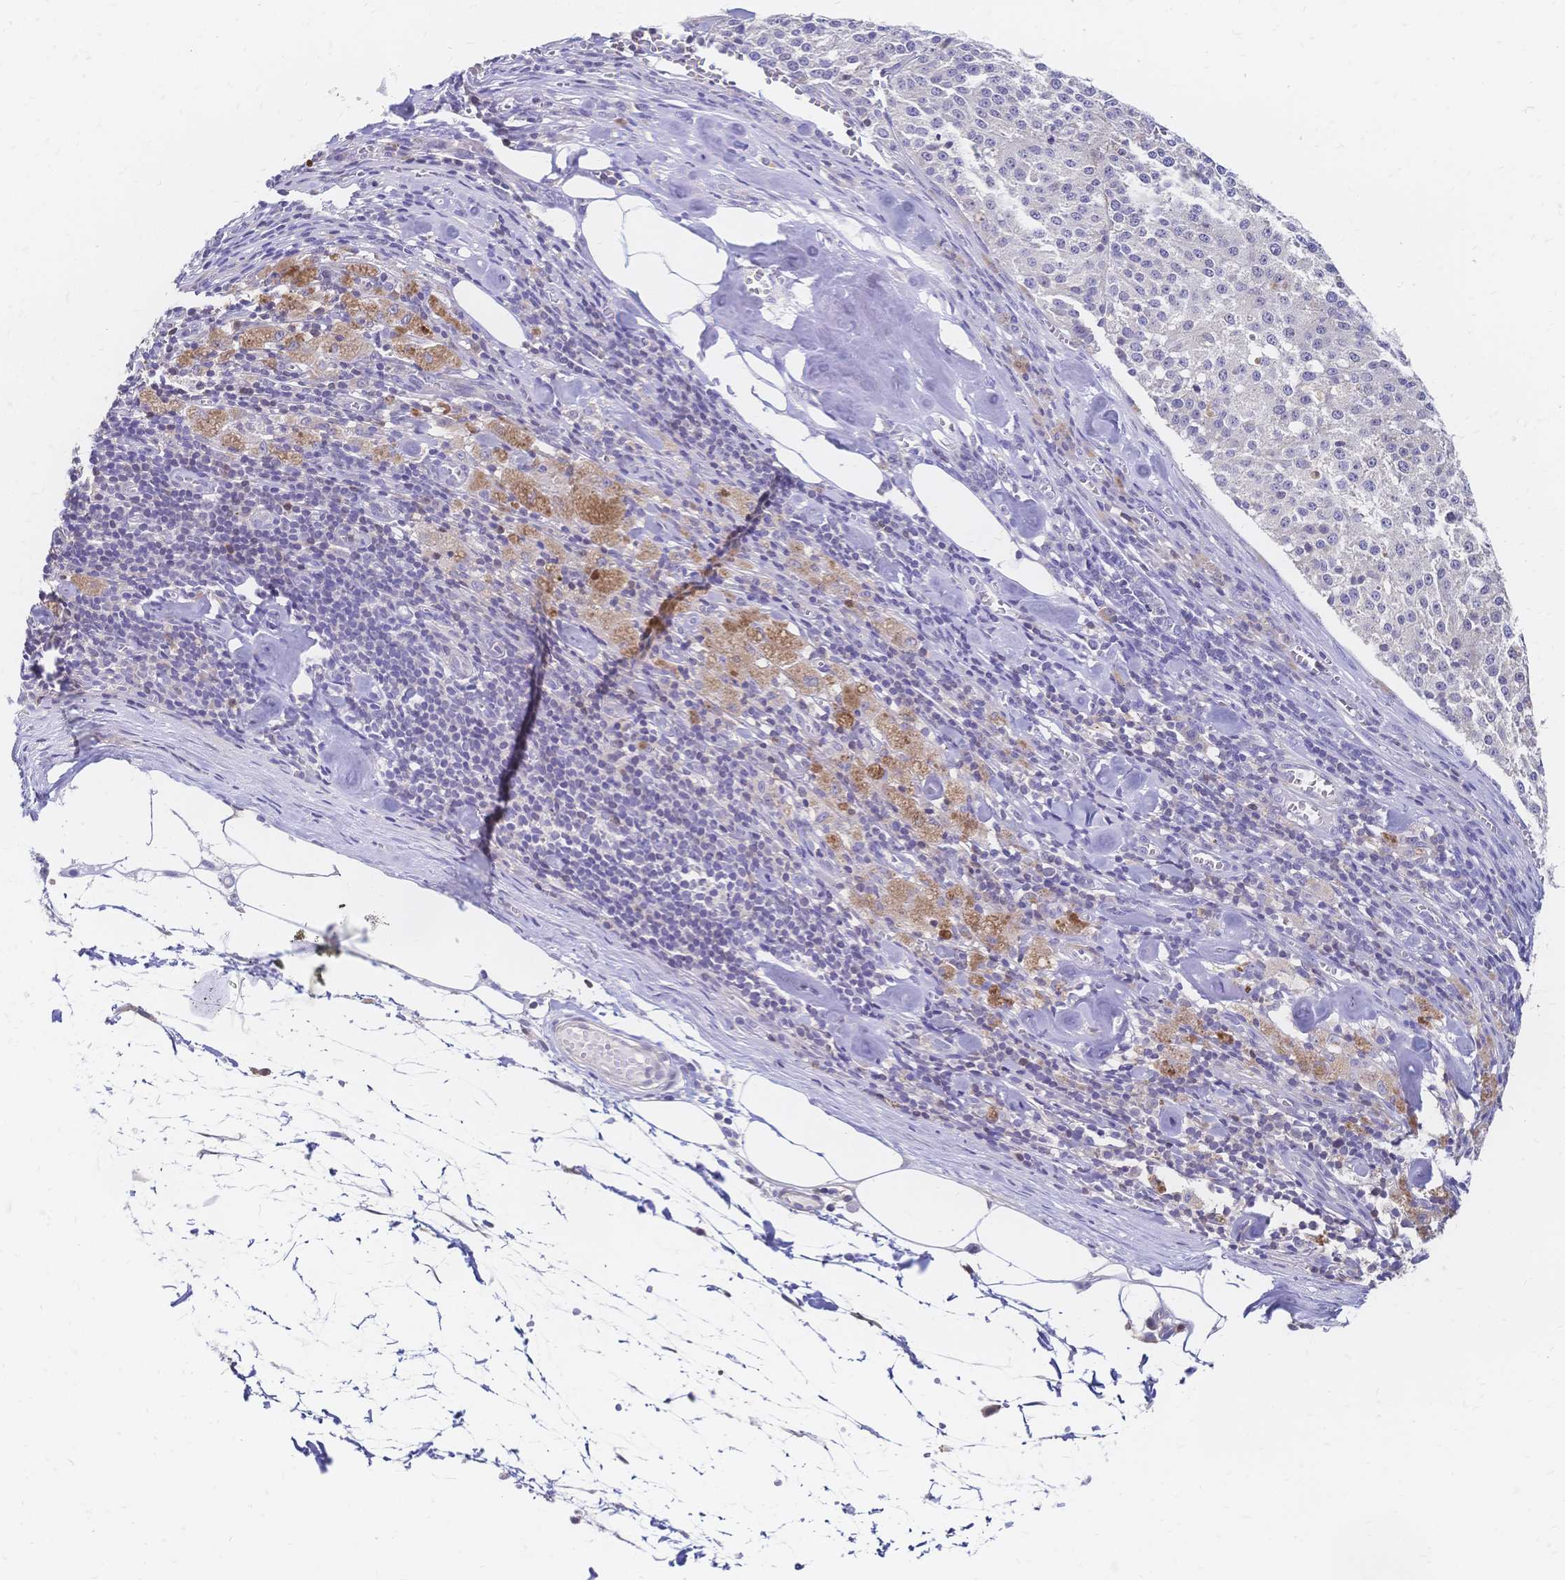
{"staining": {"intensity": "negative", "quantity": "none", "location": "none"}, "tissue": "melanoma", "cell_type": "Tumor cells", "image_type": "cancer", "snomed": [{"axis": "morphology", "description": "Malignant melanoma, Metastatic site"}, {"axis": "topography", "description": "Lymph node"}], "caption": "High power microscopy histopathology image of an IHC image of malignant melanoma (metastatic site), revealing no significant staining in tumor cells.", "gene": "DTNB", "patient": {"sex": "female", "age": 64}}